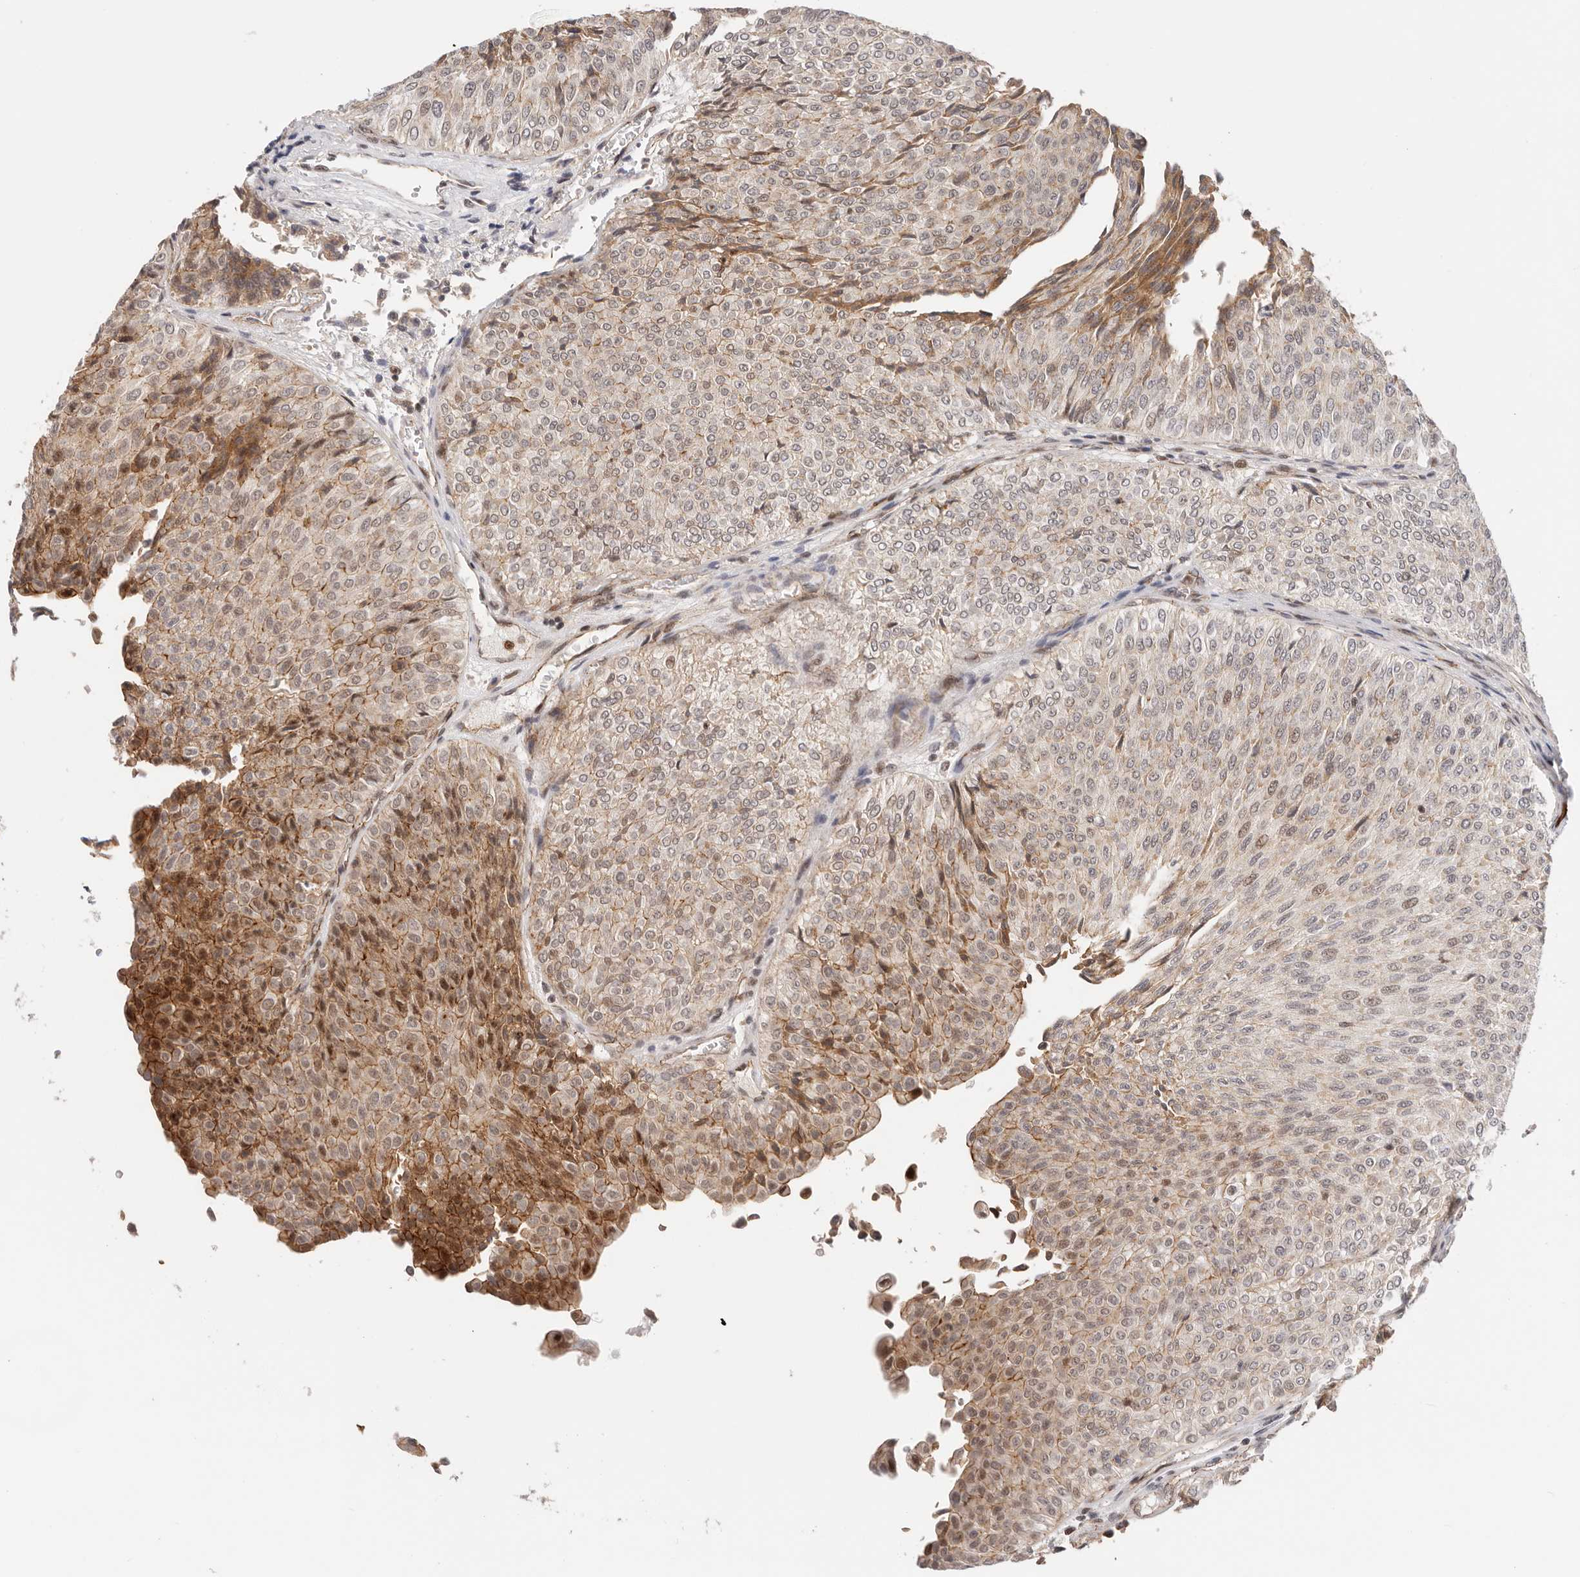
{"staining": {"intensity": "moderate", "quantity": "25%-75%", "location": "cytoplasmic/membranous,nuclear"}, "tissue": "urothelial cancer", "cell_type": "Tumor cells", "image_type": "cancer", "snomed": [{"axis": "morphology", "description": "Urothelial carcinoma, Low grade"}, {"axis": "topography", "description": "Urinary bladder"}], "caption": "Human urothelial cancer stained with a brown dye exhibits moderate cytoplasmic/membranous and nuclear positive staining in approximately 25%-75% of tumor cells.", "gene": "AFDN", "patient": {"sex": "male", "age": 78}}